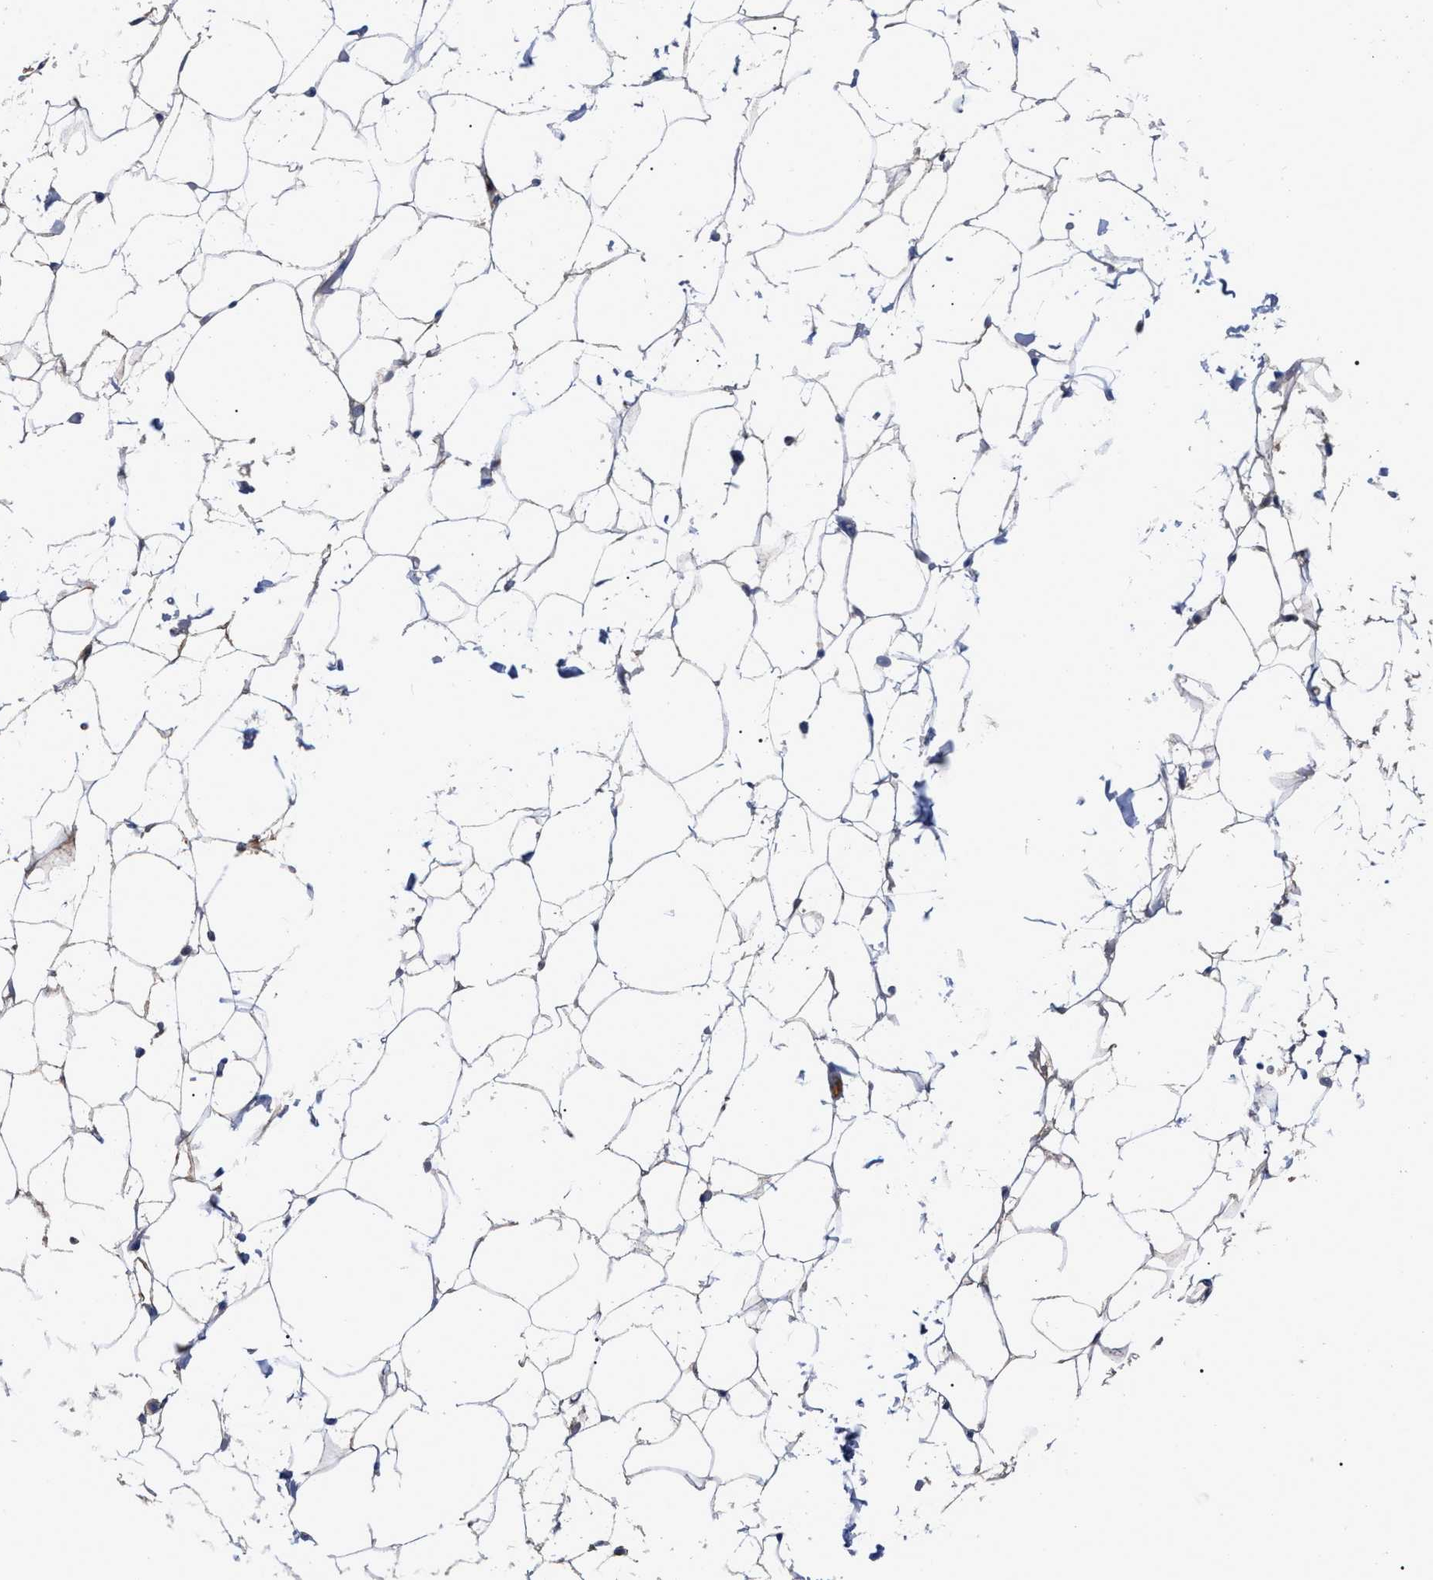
{"staining": {"intensity": "weak", "quantity": "<25%", "location": "cytoplasmic/membranous"}, "tissue": "adipose tissue", "cell_type": "Adipocytes", "image_type": "normal", "snomed": [{"axis": "morphology", "description": "Normal tissue, NOS"}, {"axis": "topography", "description": "Breast"}, {"axis": "topography", "description": "Soft tissue"}], "caption": "Adipose tissue stained for a protein using IHC displays no expression adipocytes.", "gene": "IGHV5", "patient": {"sex": "female", "age": 75}}